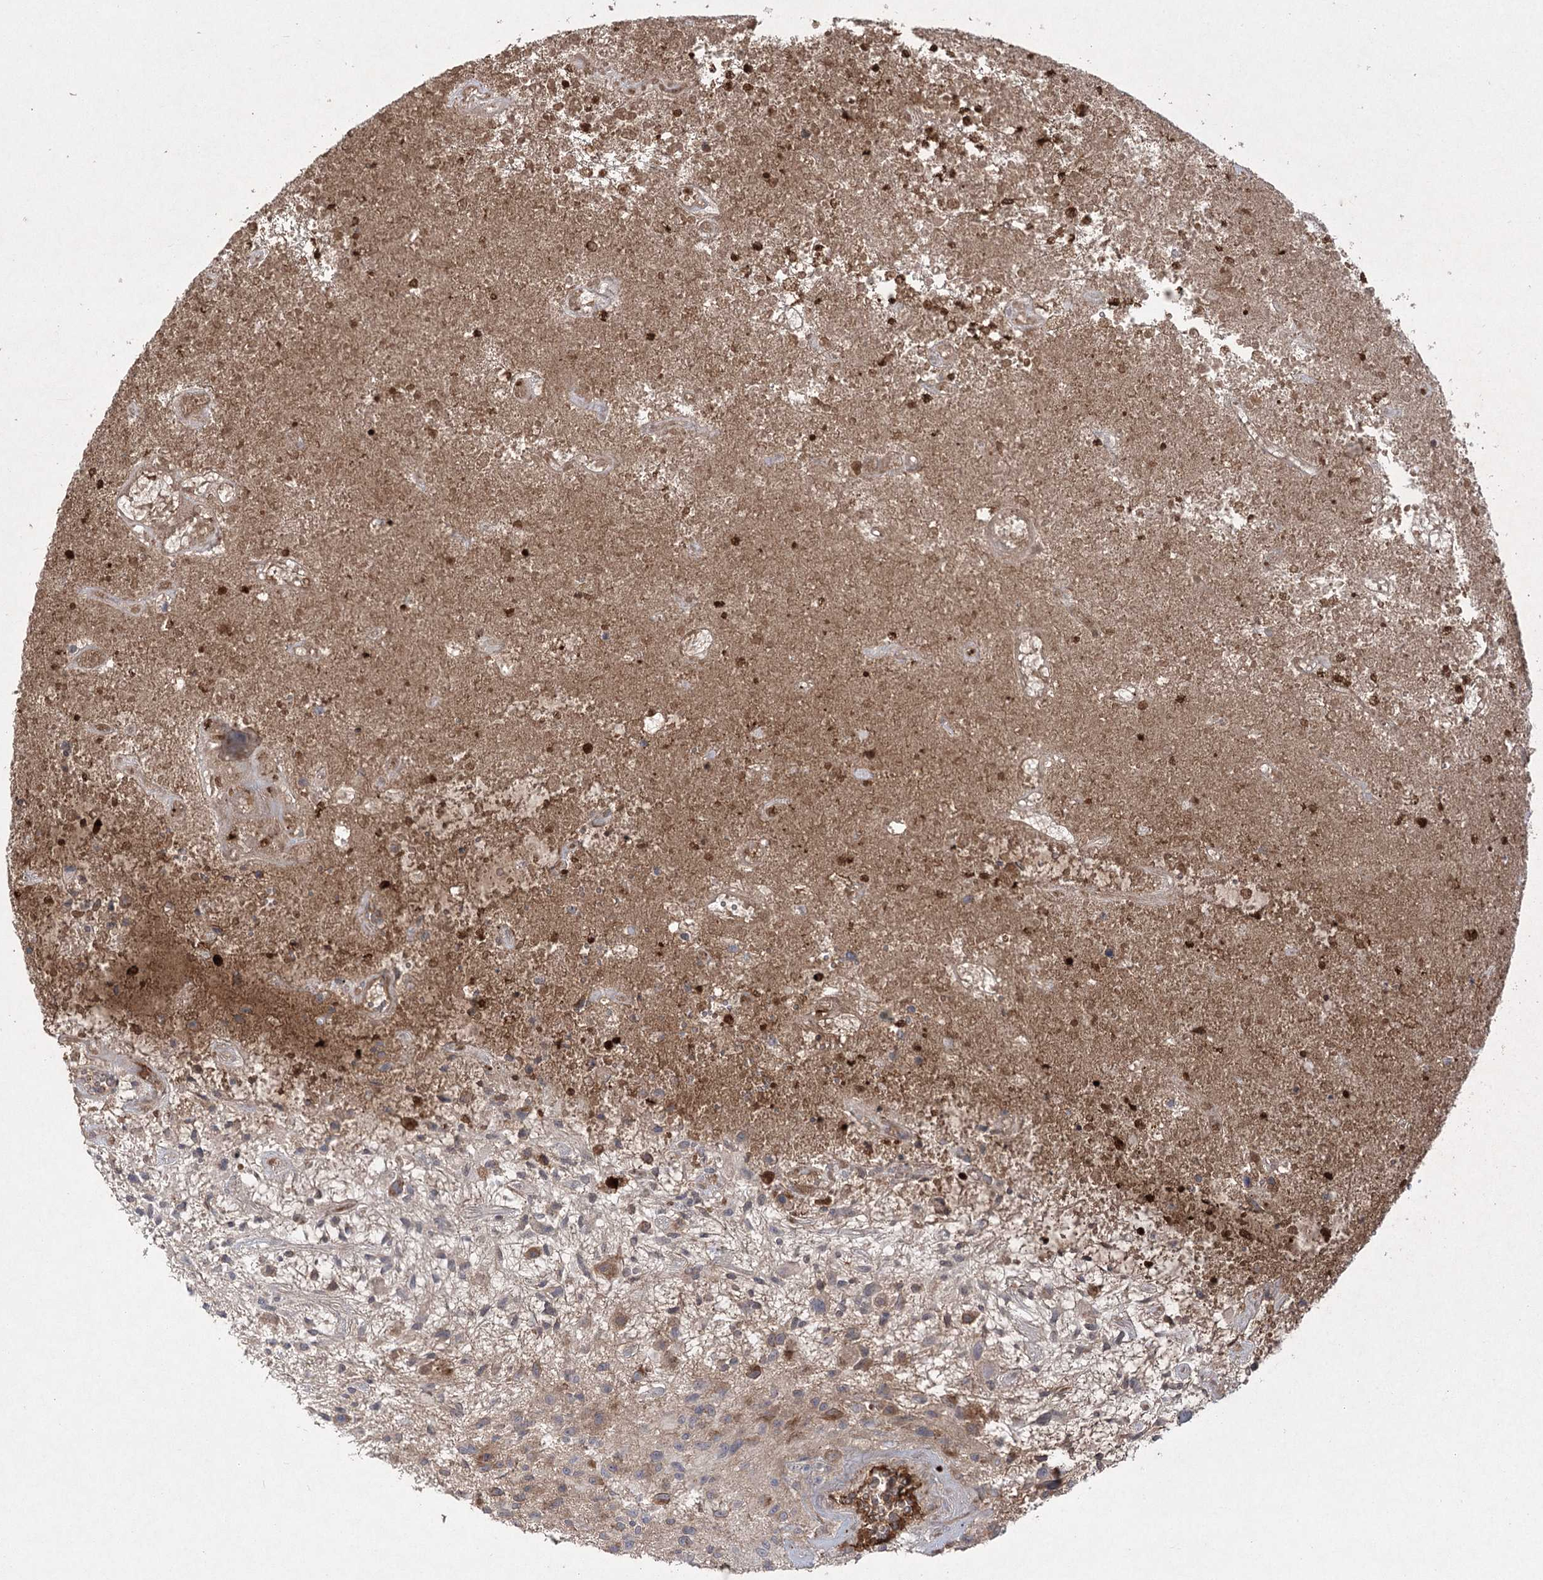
{"staining": {"intensity": "moderate", "quantity": "<25%", "location": "cytoplasmic/membranous"}, "tissue": "glioma", "cell_type": "Tumor cells", "image_type": "cancer", "snomed": [{"axis": "morphology", "description": "Glioma, malignant, High grade"}, {"axis": "topography", "description": "Brain"}], "caption": "Moderate cytoplasmic/membranous expression for a protein is present in about <25% of tumor cells of glioma using immunohistochemistry (IHC).", "gene": "PLEKHA5", "patient": {"sex": "male", "age": 47}}